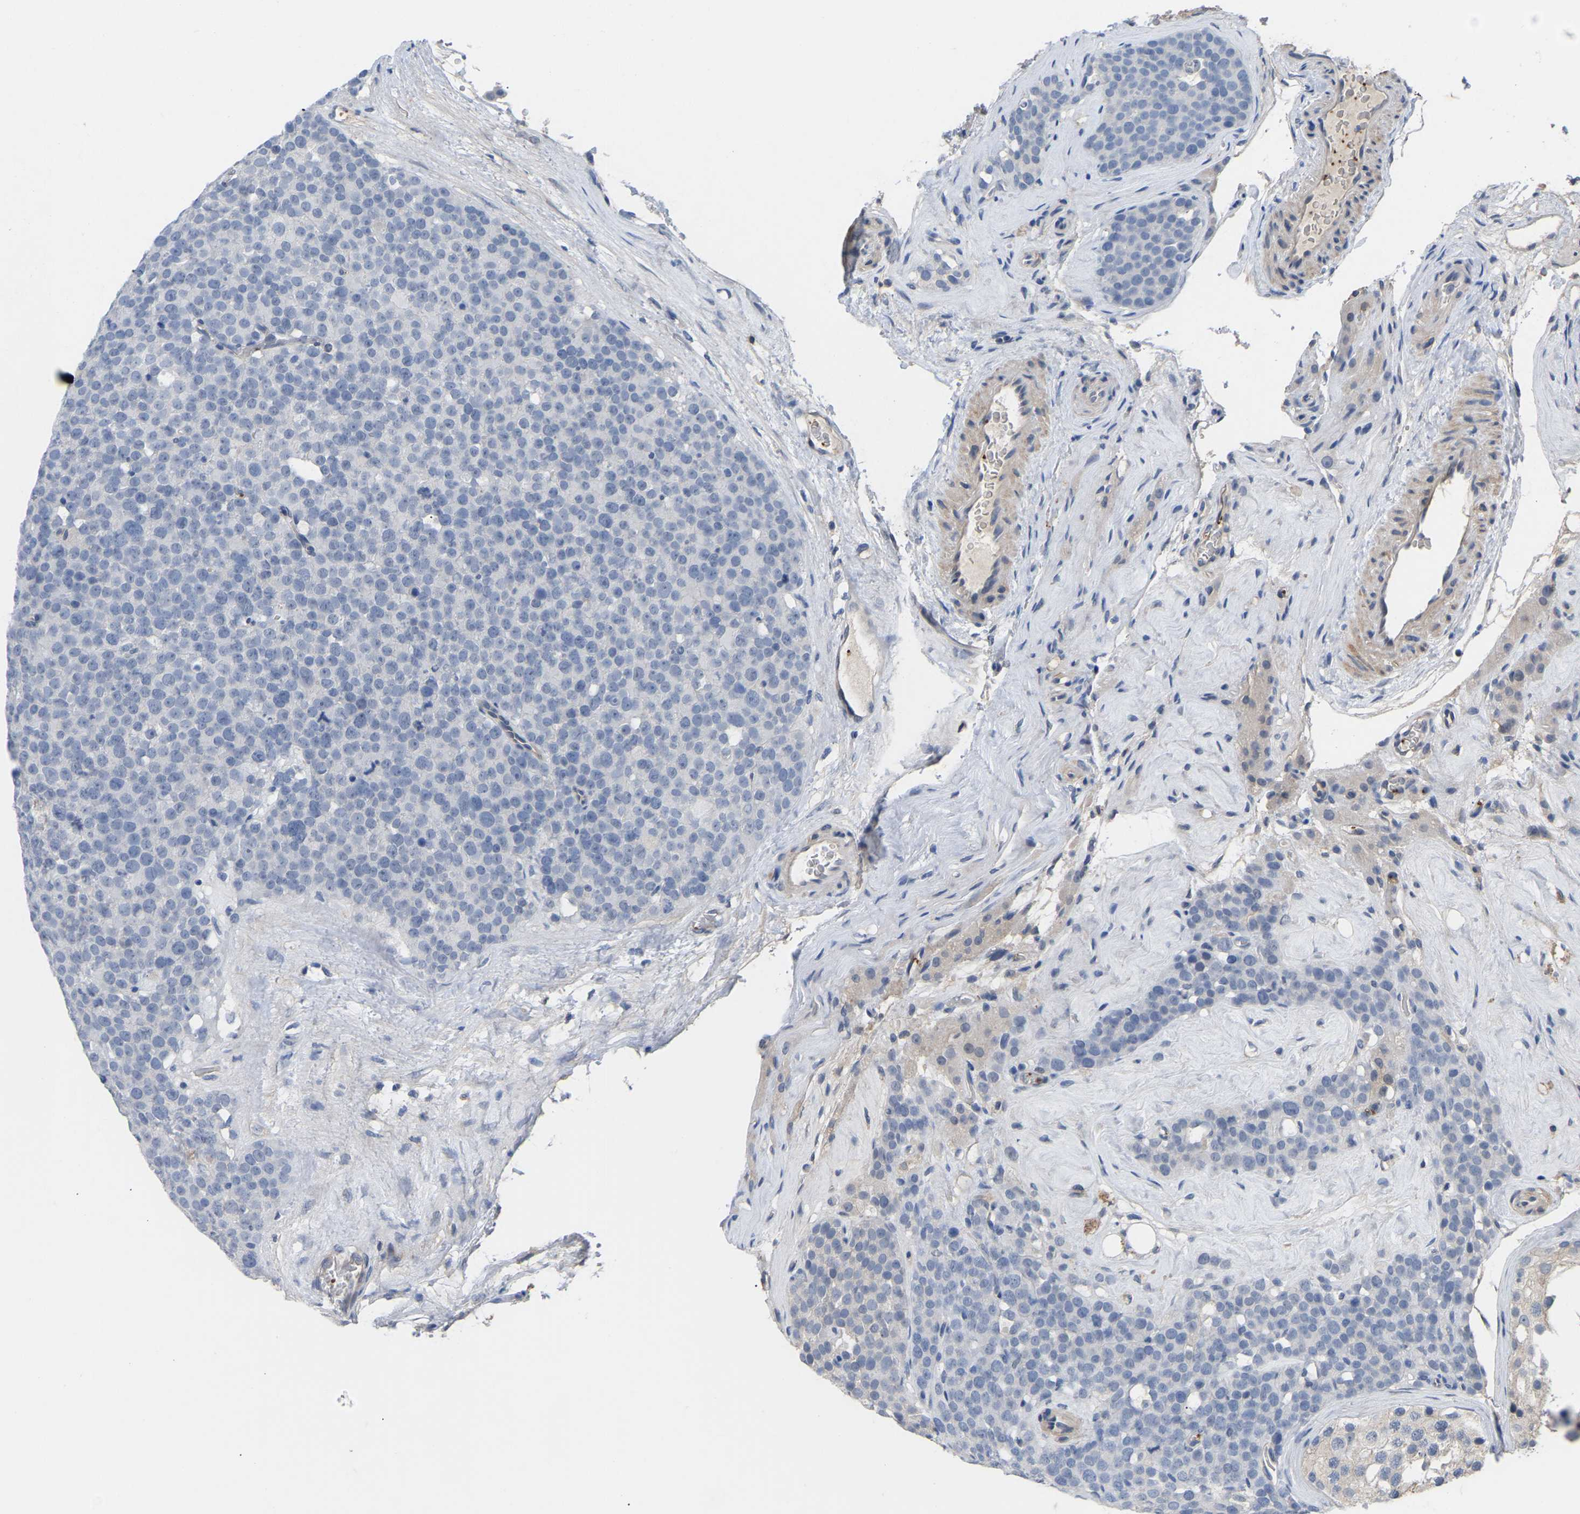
{"staining": {"intensity": "negative", "quantity": "none", "location": "none"}, "tissue": "testis cancer", "cell_type": "Tumor cells", "image_type": "cancer", "snomed": [{"axis": "morphology", "description": "Seminoma, NOS"}, {"axis": "topography", "description": "Testis"}], "caption": "Immunohistochemistry (IHC) micrograph of seminoma (testis) stained for a protein (brown), which demonstrates no staining in tumor cells. The staining is performed using DAB brown chromogen with nuclei counter-stained in using hematoxylin.", "gene": "ZNF449", "patient": {"sex": "male", "age": 71}}